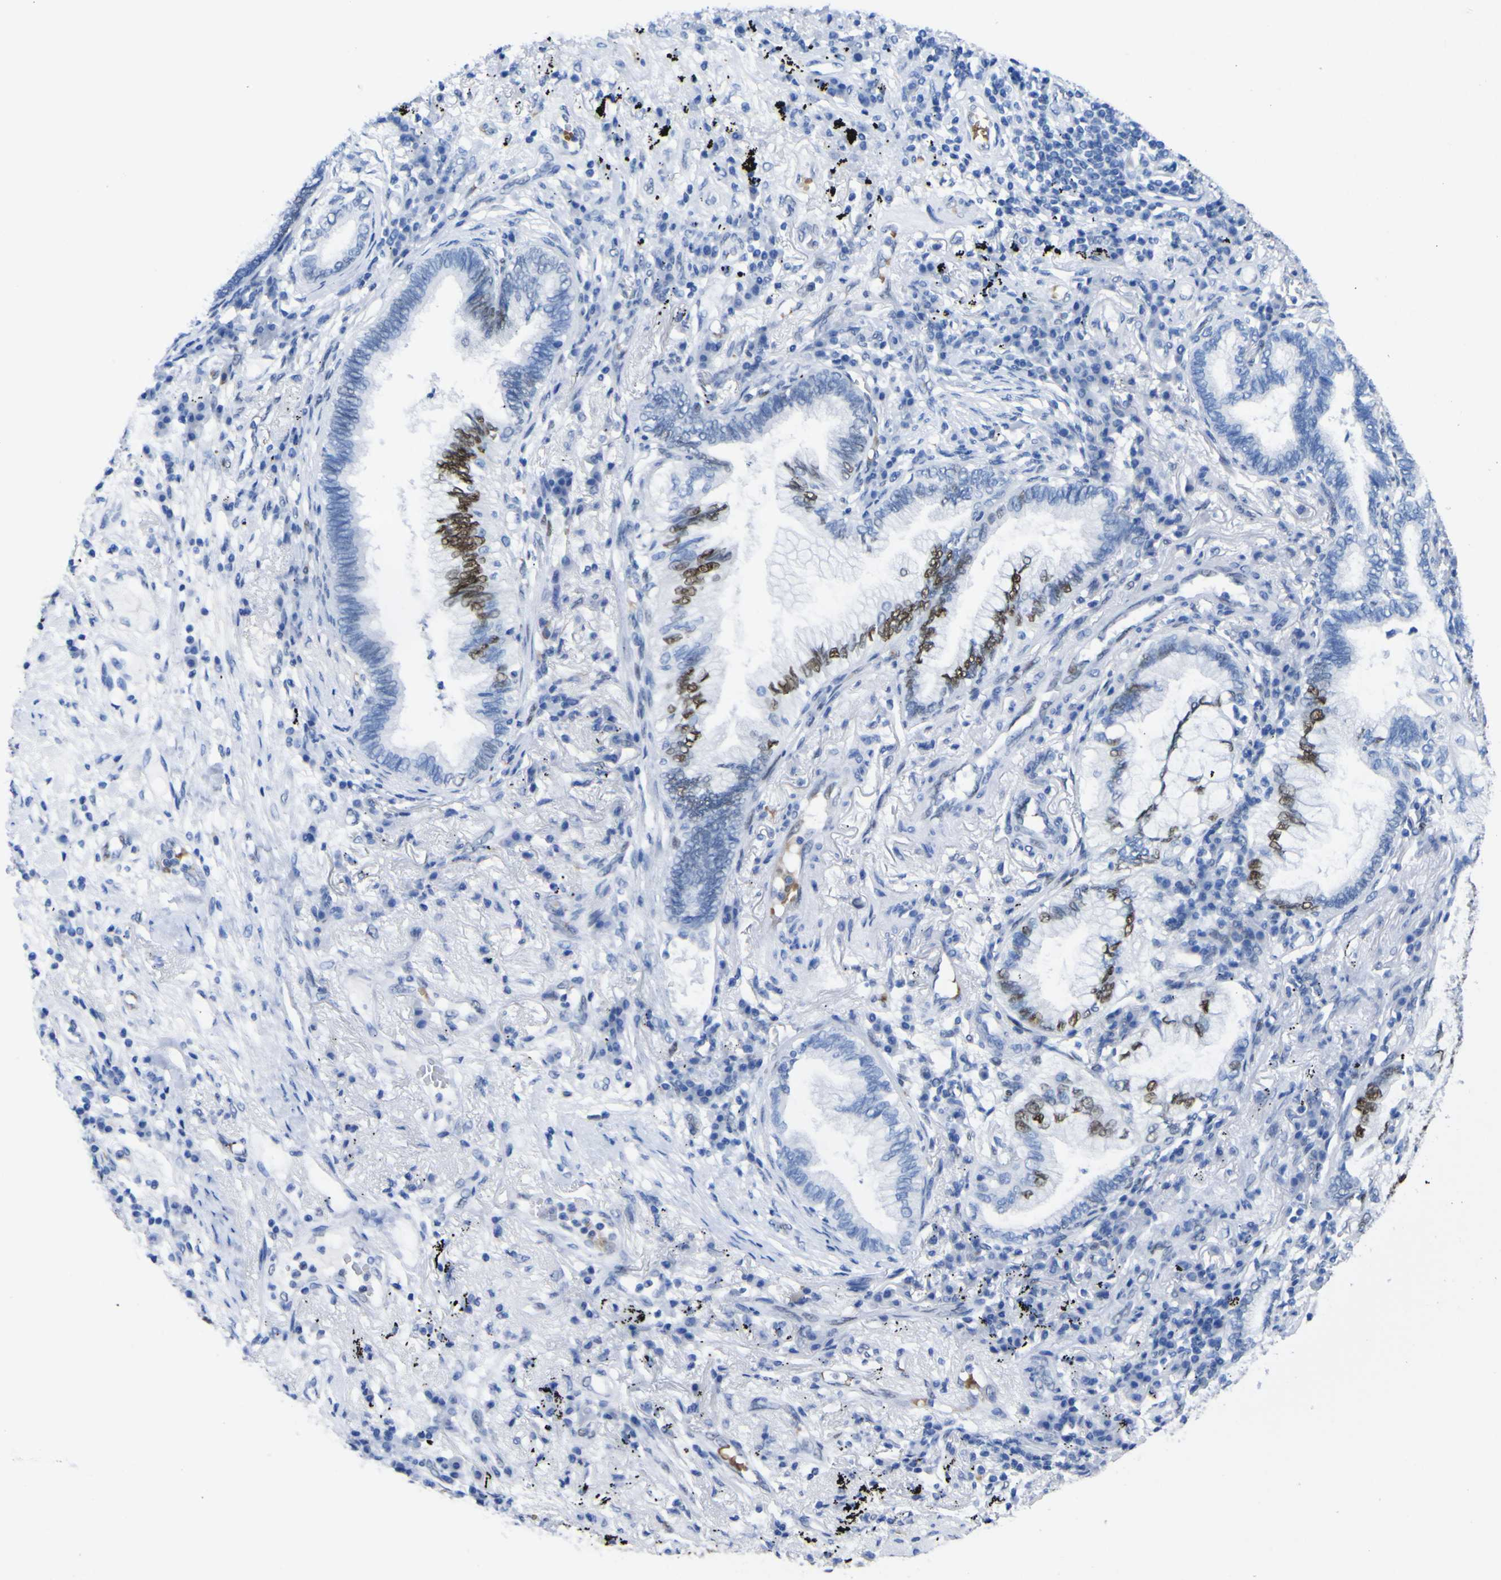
{"staining": {"intensity": "strong", "quantity": "25%-75%", "location": "nuclear"}, "tissue": "lung cancer", "cell_type": "Tumor cells", "image_type": "cancer", "snomed": [{"axis": "morphology", "description": "Normal tissue, NOS"}, {"axis": "morphology", "description": "Adenocarcinoma, NOS"}, {"axis": "topography", "description": "Bronchus"}, {"axis": "topography", "description": "Lung"}], "caption": "Lung adenocarcinoma tissue shows strong nuclear positivity in about 25%-75% of tumor cells", "gene": "DACH1", "patient": {"sex": "female", "age": 70}}